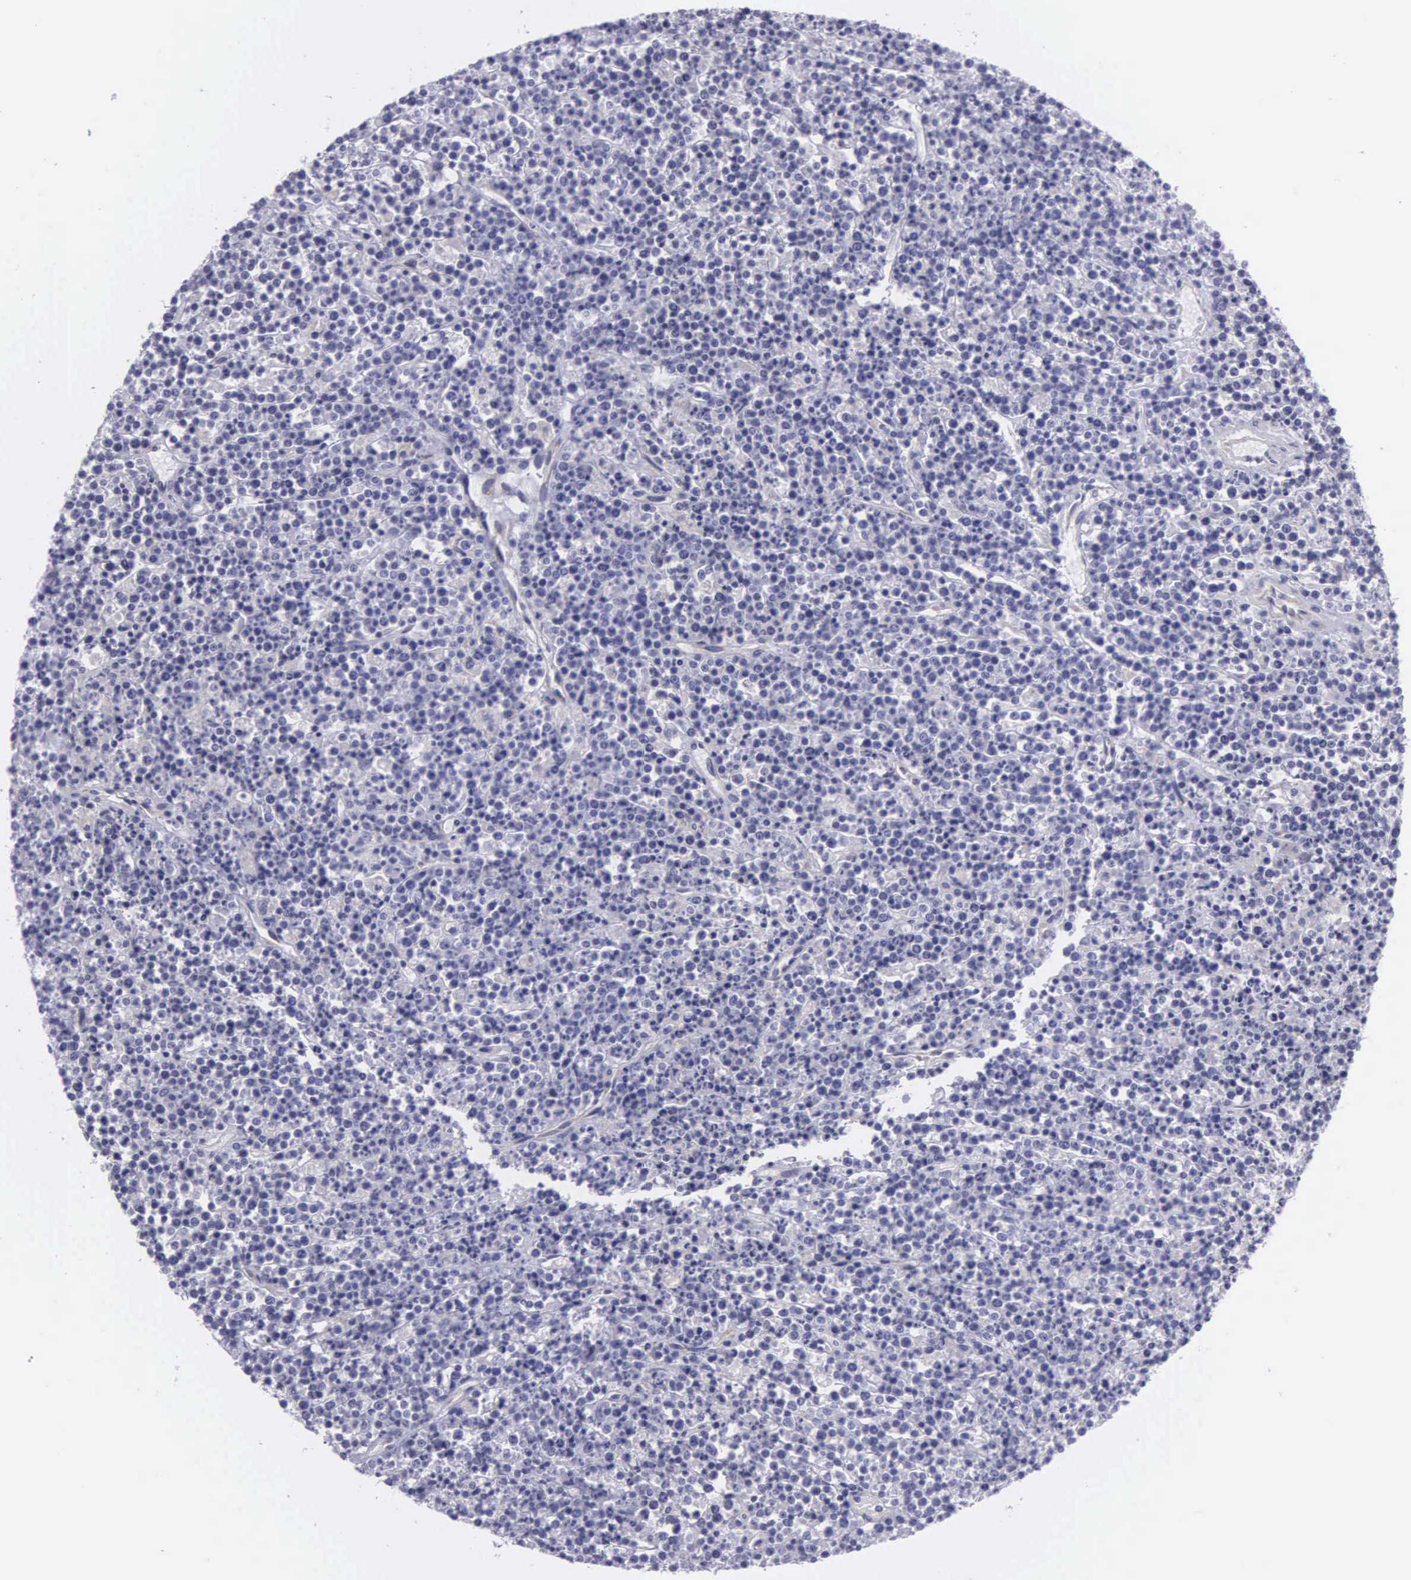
{"staining": {"intensity": "negative", "quantity": "none", "location": "none"}, "tissue": "lymphoma", "cell_type": "Tumor cells", "image_type": "cancer", "snomed": [{"axis": "morphology", "description": "Malignant lymphoma, non-Hodgkin's type, High grade"}, {"axis": "topography", "description": "Ovary"}], "caption": "DAB (3,3'-diaminobenzidine) immunohistochemical staining of high-grade malignant lymphoma, non-Hodgkin's type exhibits no significant expression in tumor cells.", "gene": "SYNJ2BP", "patient": {"sex": "female", "age": 56}}